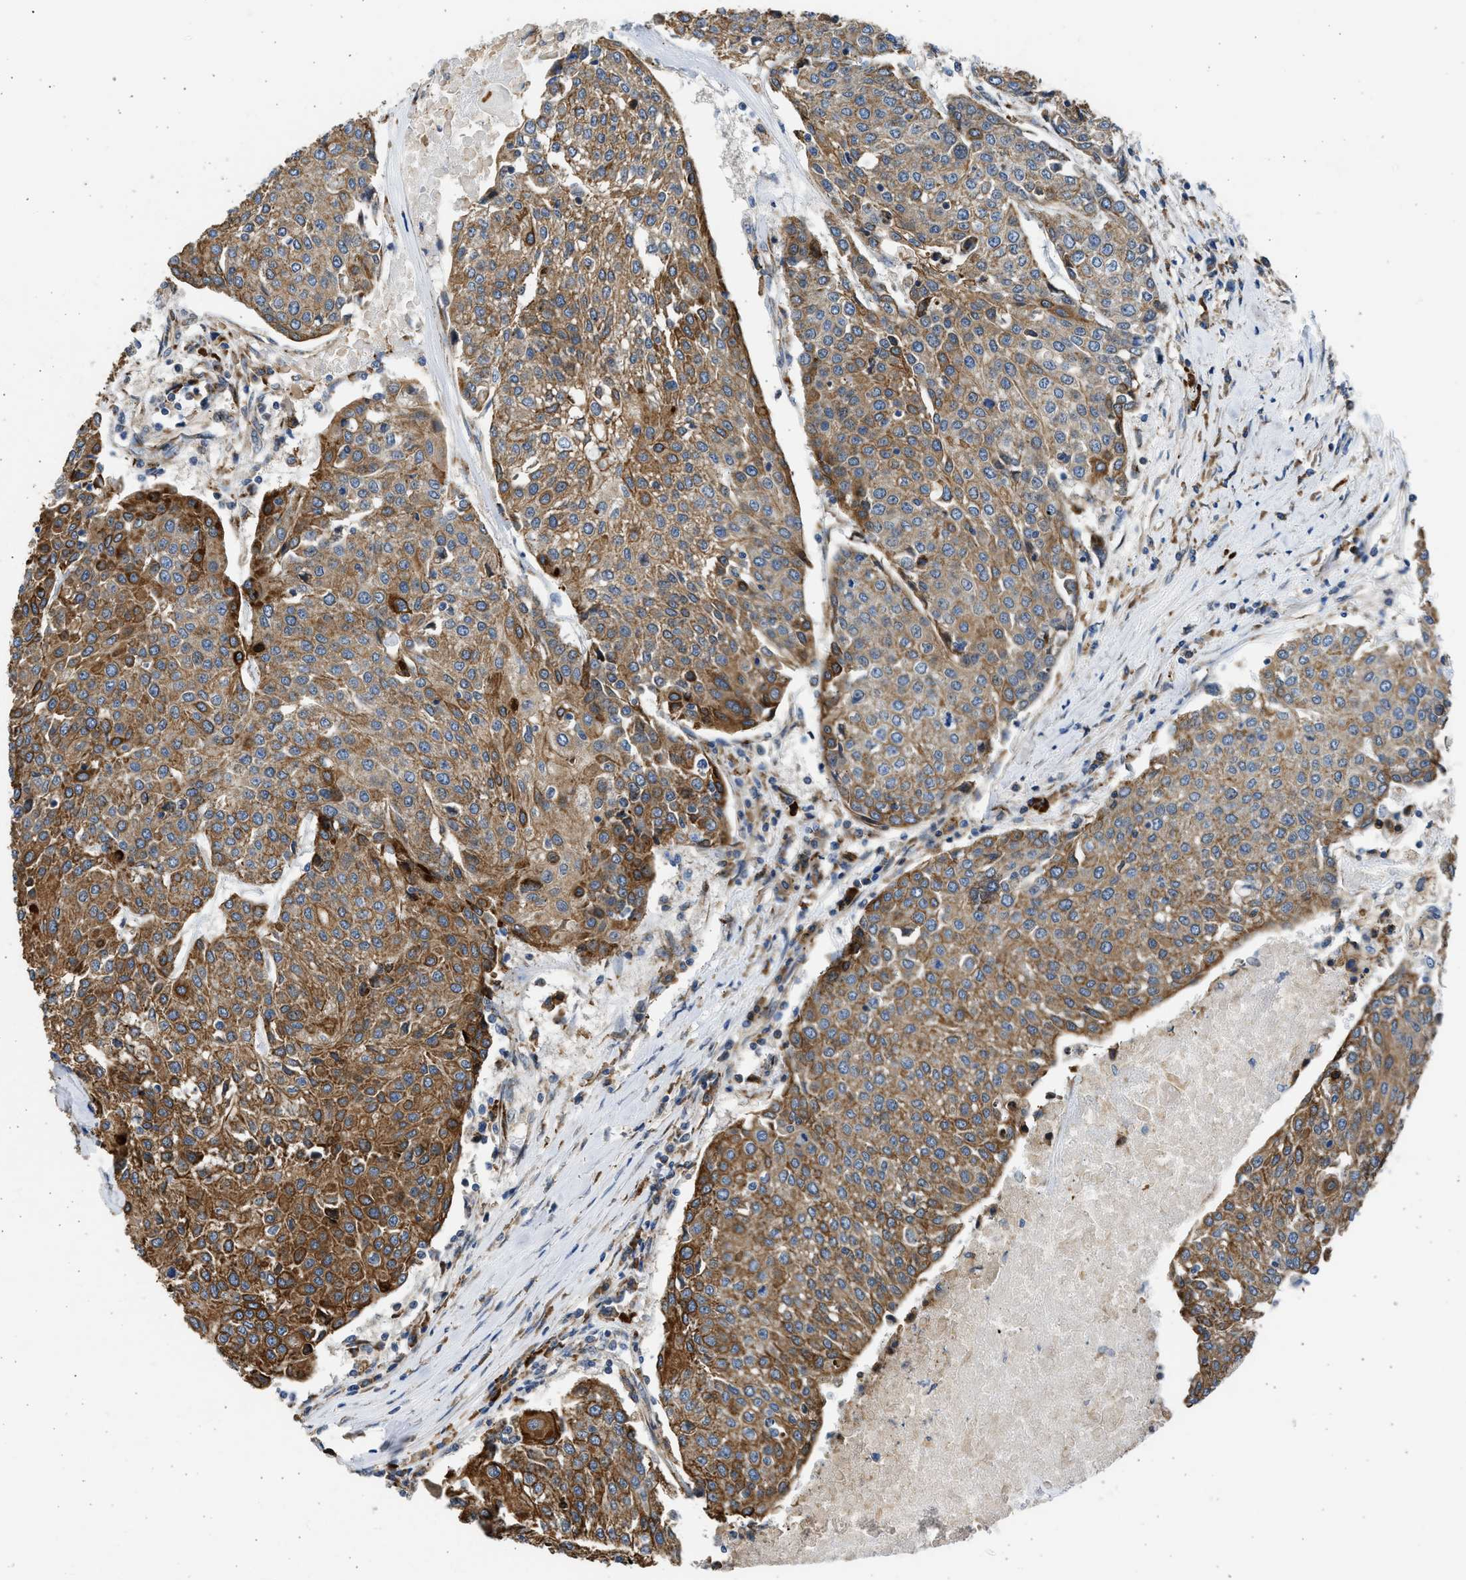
{"staining": {"intensity": "strong", "quantity": ">75%", "location": "cytoplasmic/membranous"}, "tissue": "urothelial cancer", "cell_type": "Tumor cells", "image_type": "cancer", "snomed": [{"axis": "morphology", "description": "Urothelial carcinoma, High grade"}, {"axis": "topography", "description": "Urinary bladder"}], "caption": "IHC (DAB (3,3'-diaminobenzidine)) staining of urothelial carcinoma (high-grade) demonstrates strong cytoplasmic/membranous protein positivity in approximately >75% of tumor cells.", "gene": "PLD2", "patient": {"sex": "female", "age": 85}}